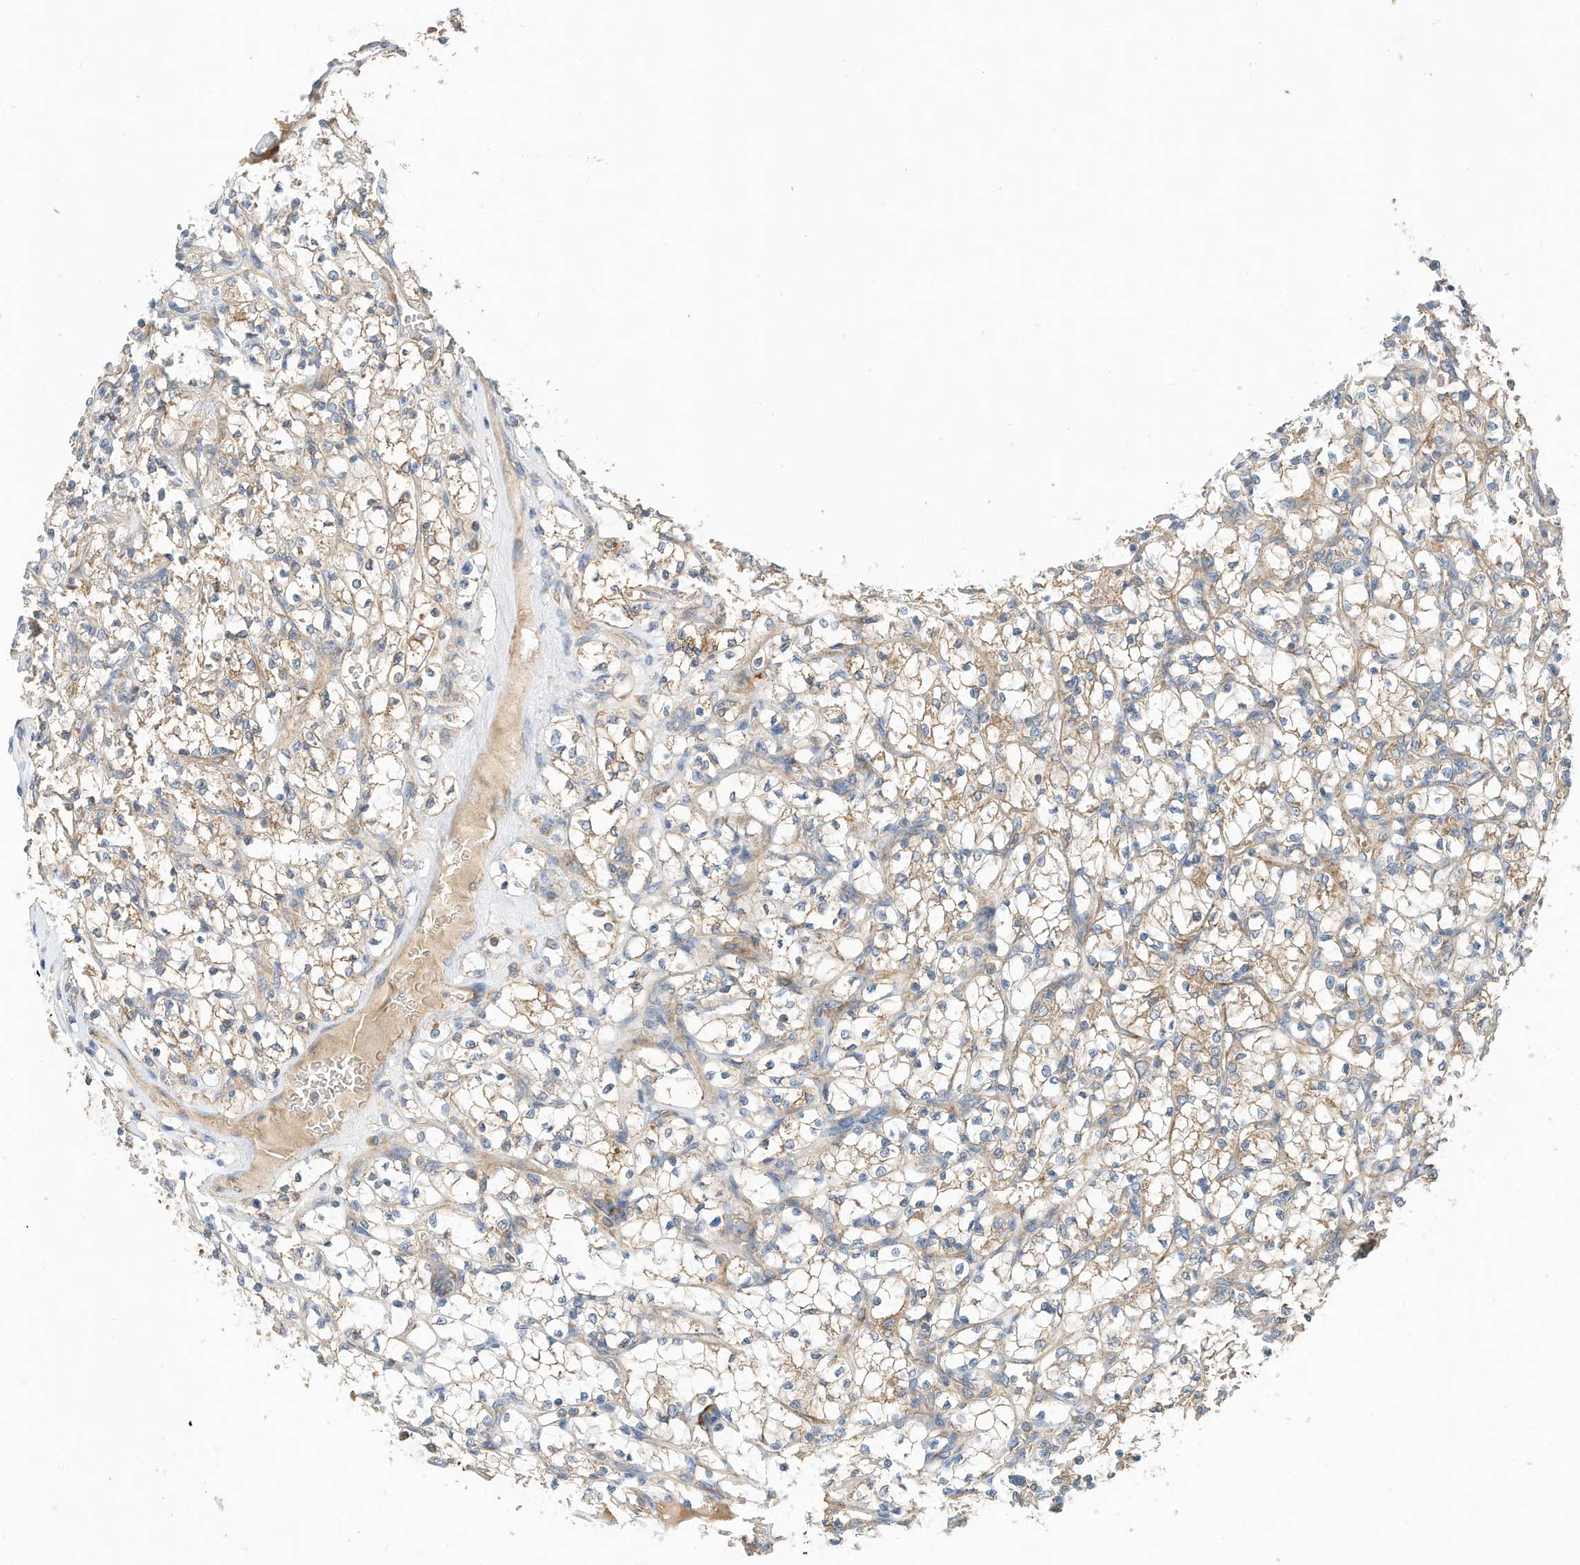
{"staining": {"intensity": "moderate", "quantity": ">75%", "location": "cytoplasmic/membranous"}, "tissue": "renal cancer", "cell_type": "Tumor cells", "image_type": "cancer", "snomed": [{"axis": "morphology", "description": "Adenocarcinoma, NOS"}, {"axis": "topography", "description": "Kidney"}], "caption": "Protein staining of renal cancer tissue shows moderate cytoplasmic/membranous expression in approximately >75% of tumor cells.", "gene": "CPAMD8", "patient": {"sex": "female", "age": 69}}